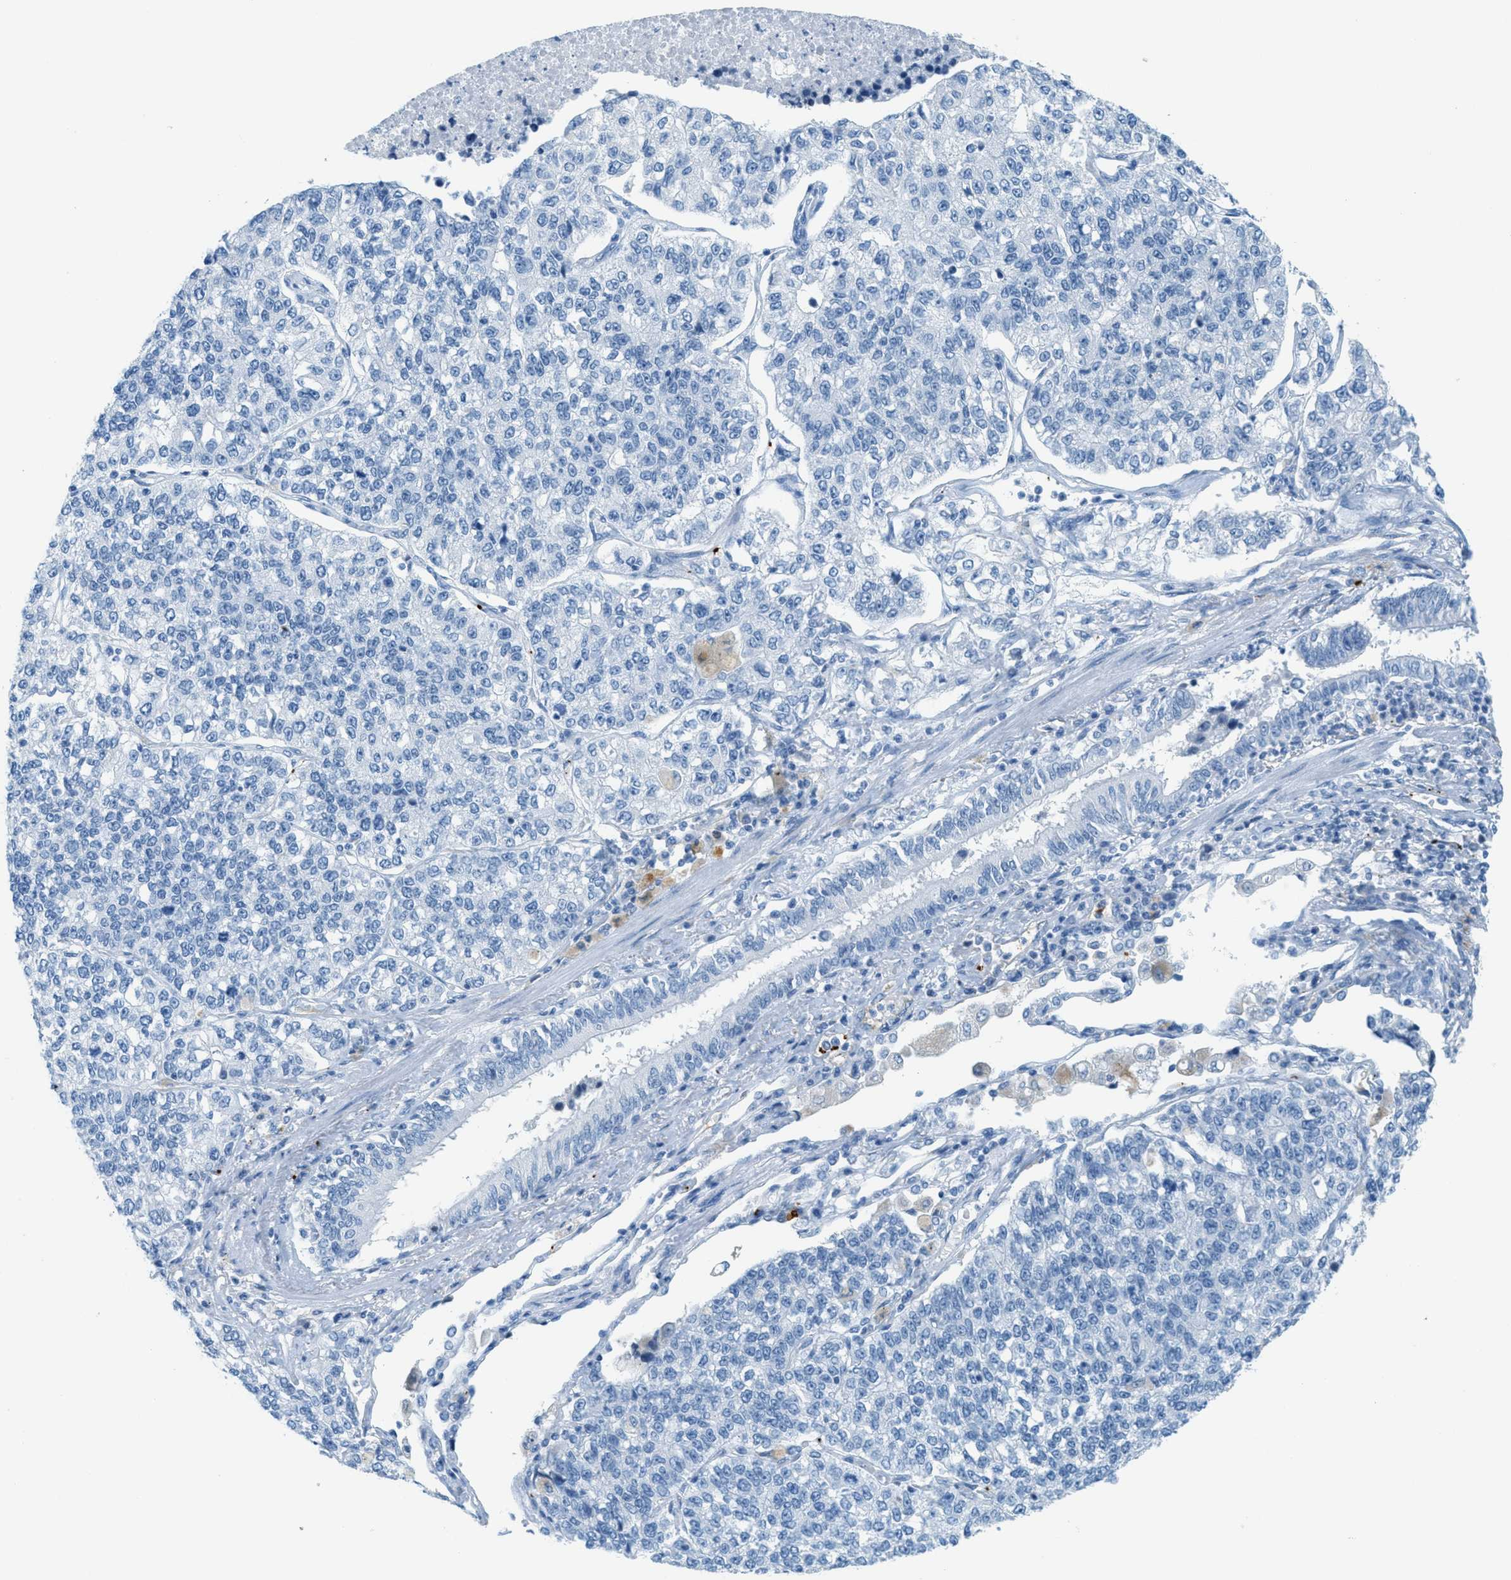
{"staining": {"intensity": "negative", "quantity": "none", "location": "none"}, "tissue": "lung cancer", "cell_type": "Tumor cells", "image_type": "cancer", "snomed": [{"axis": "morphology", "description": "Adenocarcinoma, NOS"}, {"axis": "topography", "description": "Lung"}], "caption": "Lung cancer stained for a protein using immunohistochemistry demonstrates no expression tumor cells.", "gene": "PPBP", "patient": {"sex": "male", "age": 49}}